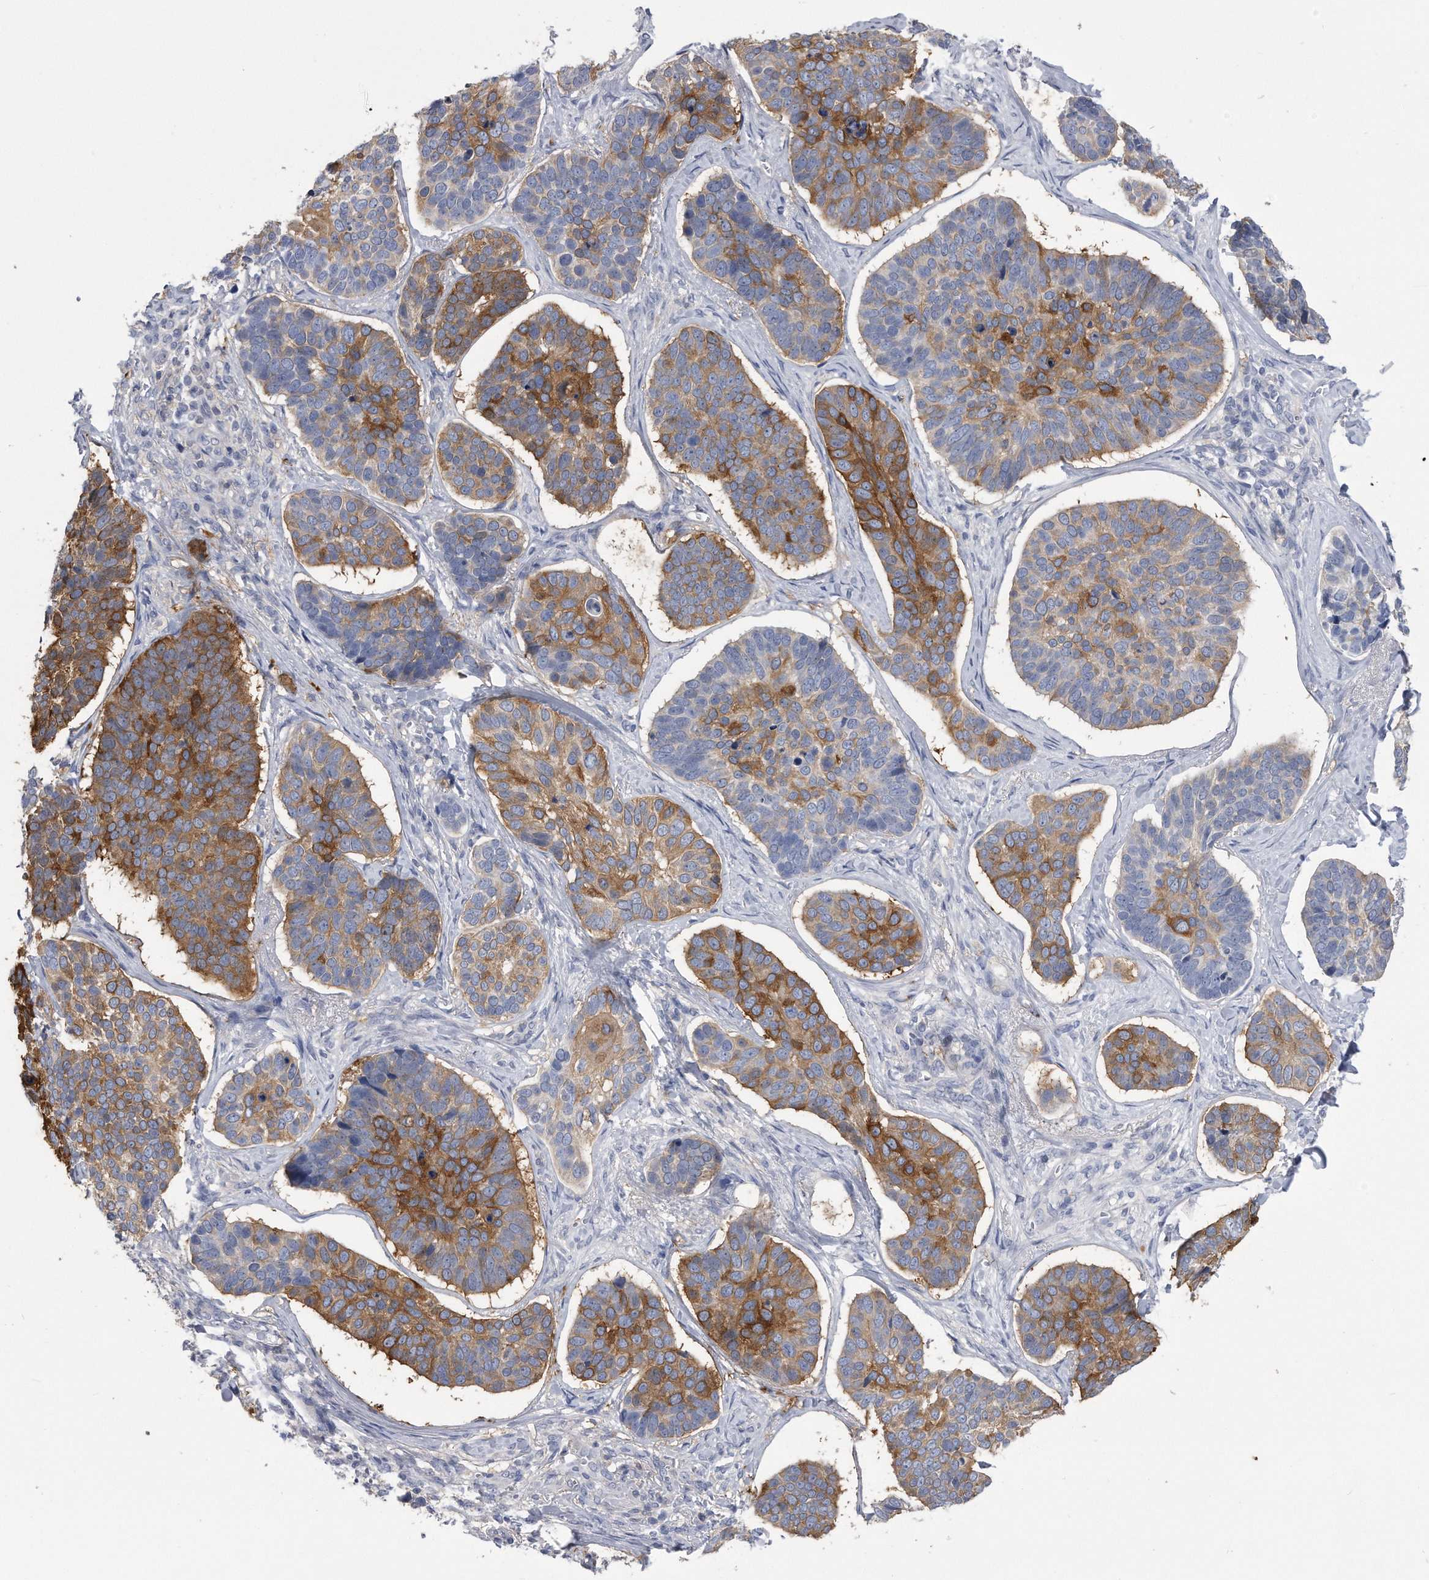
{"staining": {"intensity": "strong", "quantity": "25%-75%", "location": "cytoplasmic/membranous"}, "tissue": "skin cancer", "cell_type": "Tumor cells", "image_type": "cancer", "snomed": [{"axis": "morphology", "description": "Basal cell carcinoma"}, {"axis": "topography", "description": "Skin"}], "caption": "Tumor cells exhibit high levels of strong cytoplasmic/membranous staining in about 25%-75% of cells in human skin basal cell carcinoma. Using DAB (brown) and hematoxylin (blue) stains, captured at high magnification using brightfield microscopy.", "gene": "PYGB", "patient": {"sex": "male", "age": 62}}